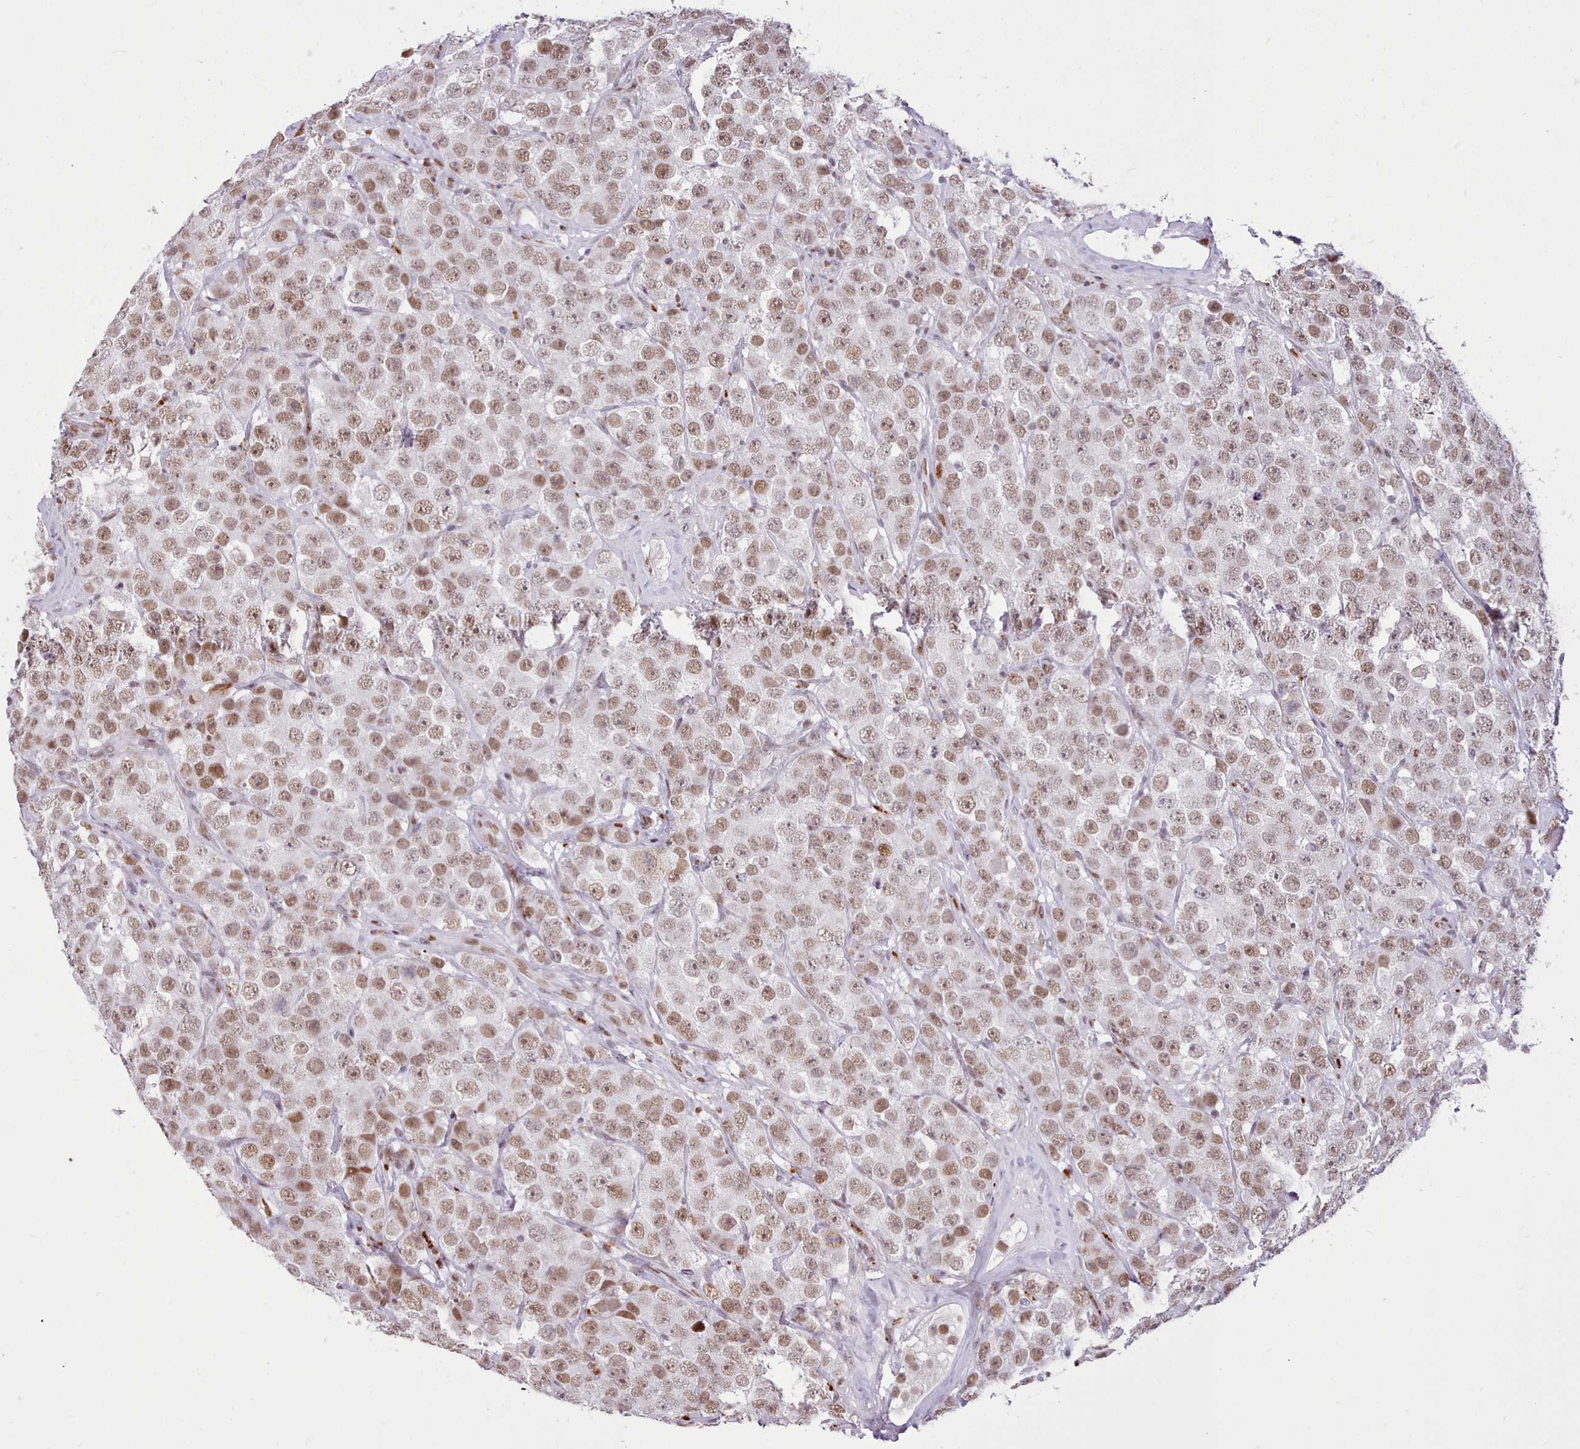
{"staining": {"intensity": "moderate", "quantity": ">75%", "location": "nuclear"}, "tissue": "testis cancer", "cell_type": "Tumor cells", "image_type": "cancer", "snomed": [{"axis": "morphology", "description": "Seminoma, NOS"}, {"axis": "topography", "description": "Testis"}], "caption": "The histopathology image demonstrates a brown stain indicating the presence of a protein in the nuclear of tumor cells in testis cancer (seminoma). Immunohistochemistry (ihc) stains the protein of interest in brown and the nuclei are stained blue.", "gene": "TAF15", "patient": {"sex": "male", "age": 28}}